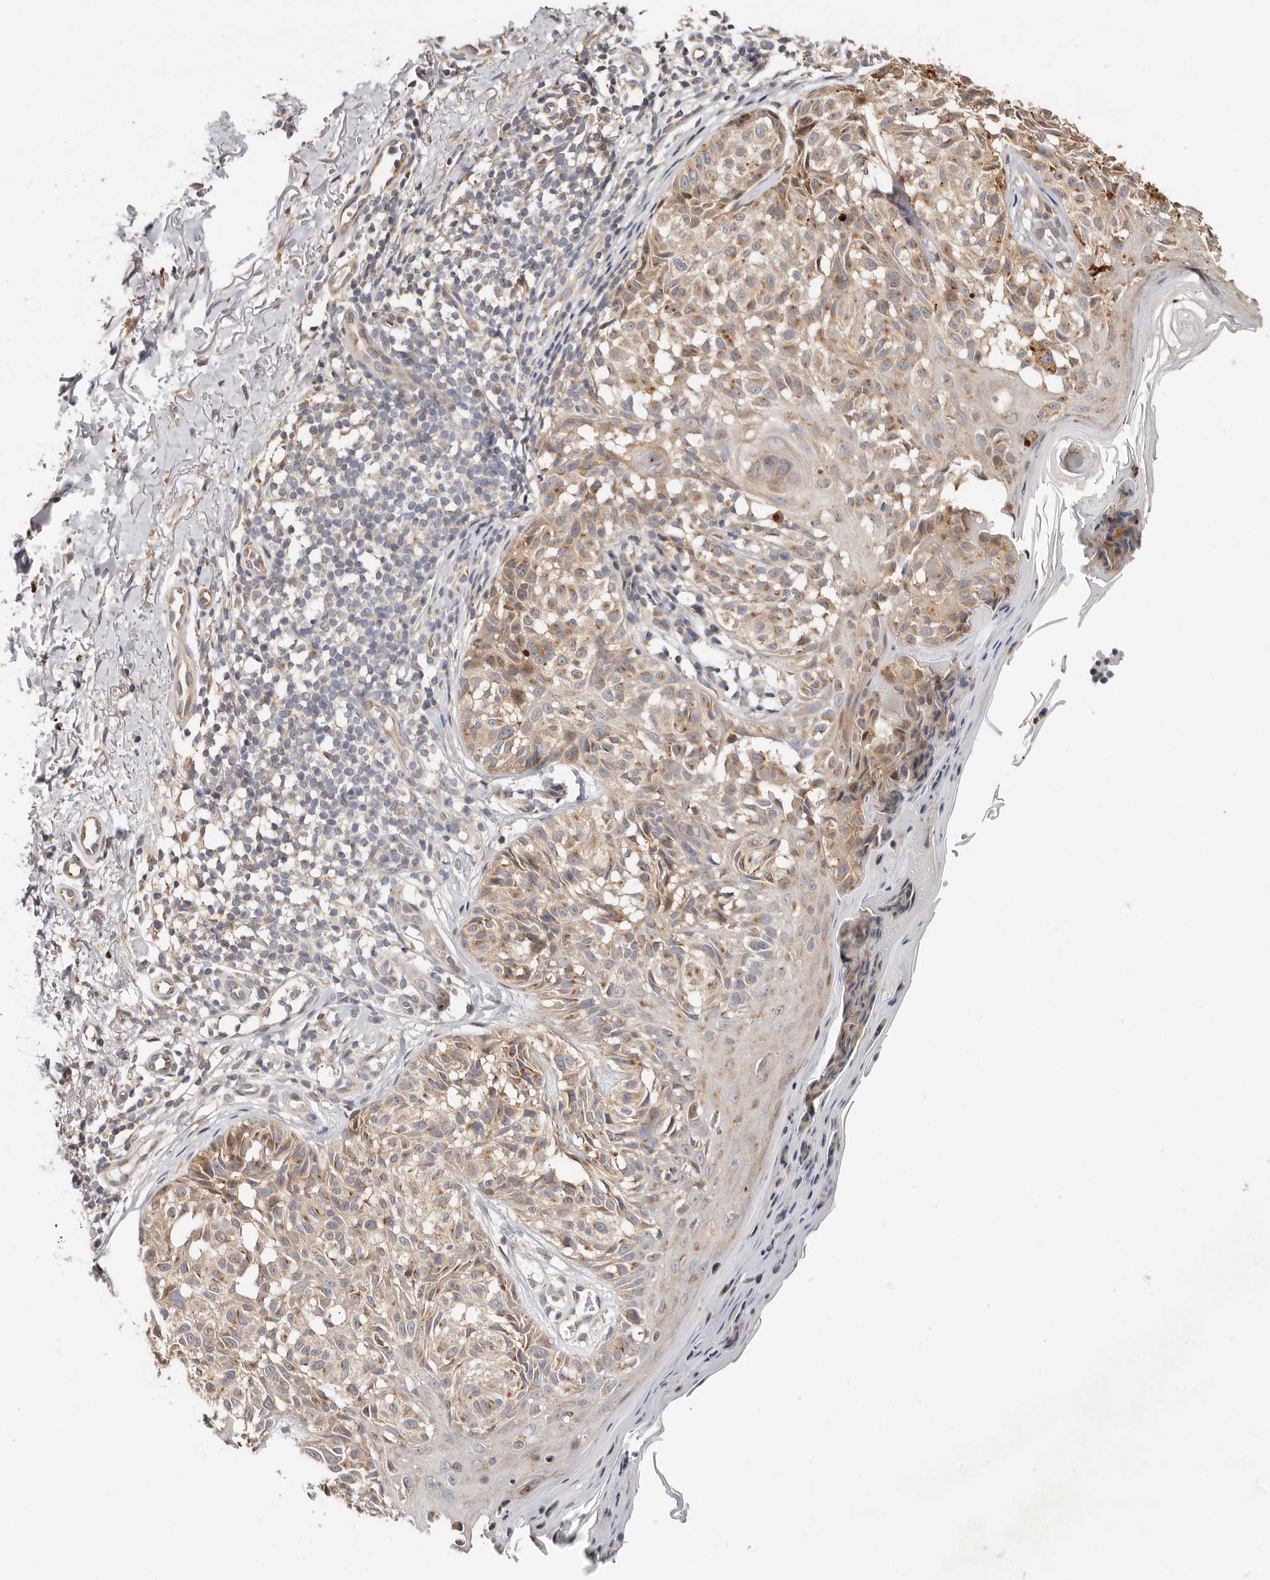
{"staining": {"intensity": "moderate", "quantity": ">75%", "location": "cytoplasmic/membranous"}, "tissue": "melanoma", "cell_type": "Tumor cells", "image_type": "cancer", "snomed": [{"axis": "morphology", "description": "Malignant melanoma, NOS"}, {"axis": "topography", "description": "Skin"}], "caption": "IHC photomicrograph of neoplastic tissue: melanoma stained using immunohistochemistry (IHC) shows medium levels of moderate protein expression localized specifically in the cytoplasmic/membranous of tumor cells, appearing as a cytoplasmic/membranous brown color.", "gene": "USP33", "patient": {"sex": "female", "age": 50}}